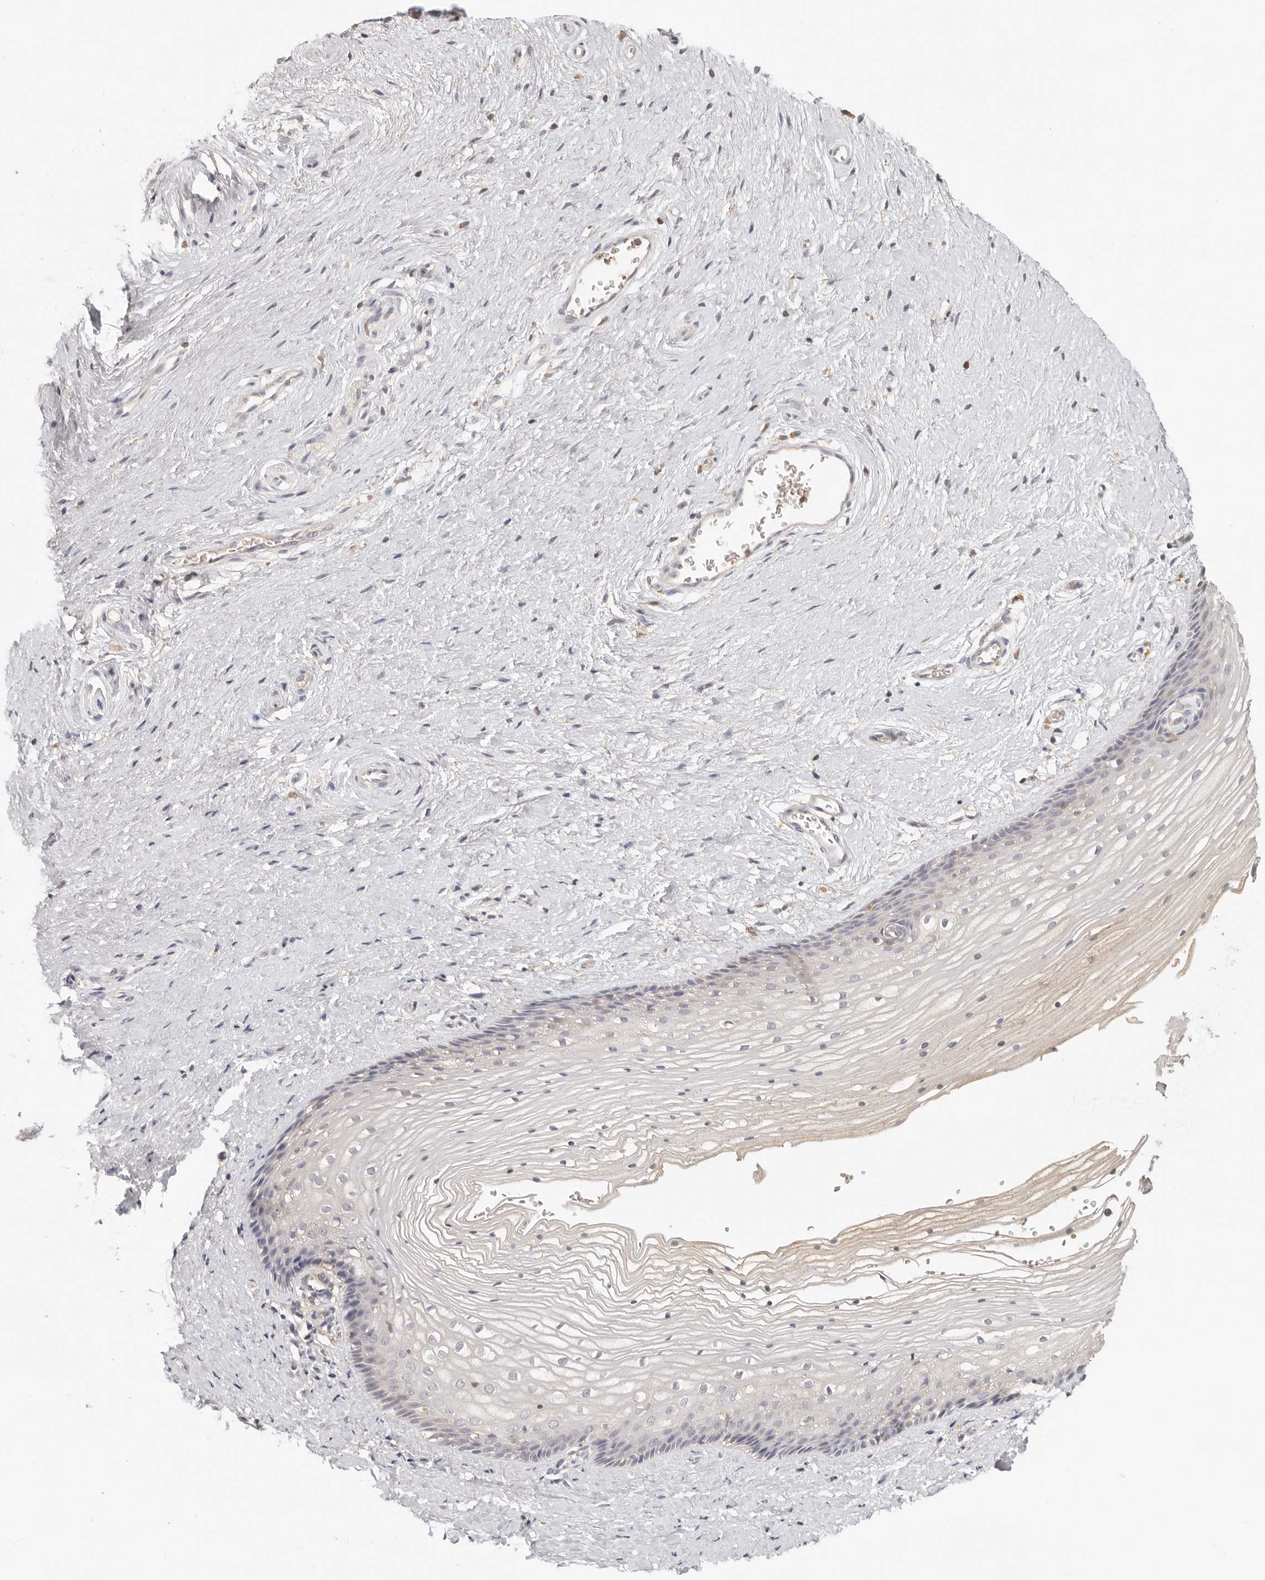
{"staining": {"intensity": "negative", "quantity": "none", "location": "none"}, "tissue": "vagina", "cell_type": "Squamous epithelial cells", "image_type": "normal", "snomed": [{"axis": "morphology", "description": "Normal tissue, NOS"}, {"axis": "topography", "description": "Vagina"}], "caption": "Protein analysis of benign vagina shows no significant staining in squamous epithelial cells.", "gene": "CSK", "patient": {"sex": "female", "age": 46}}